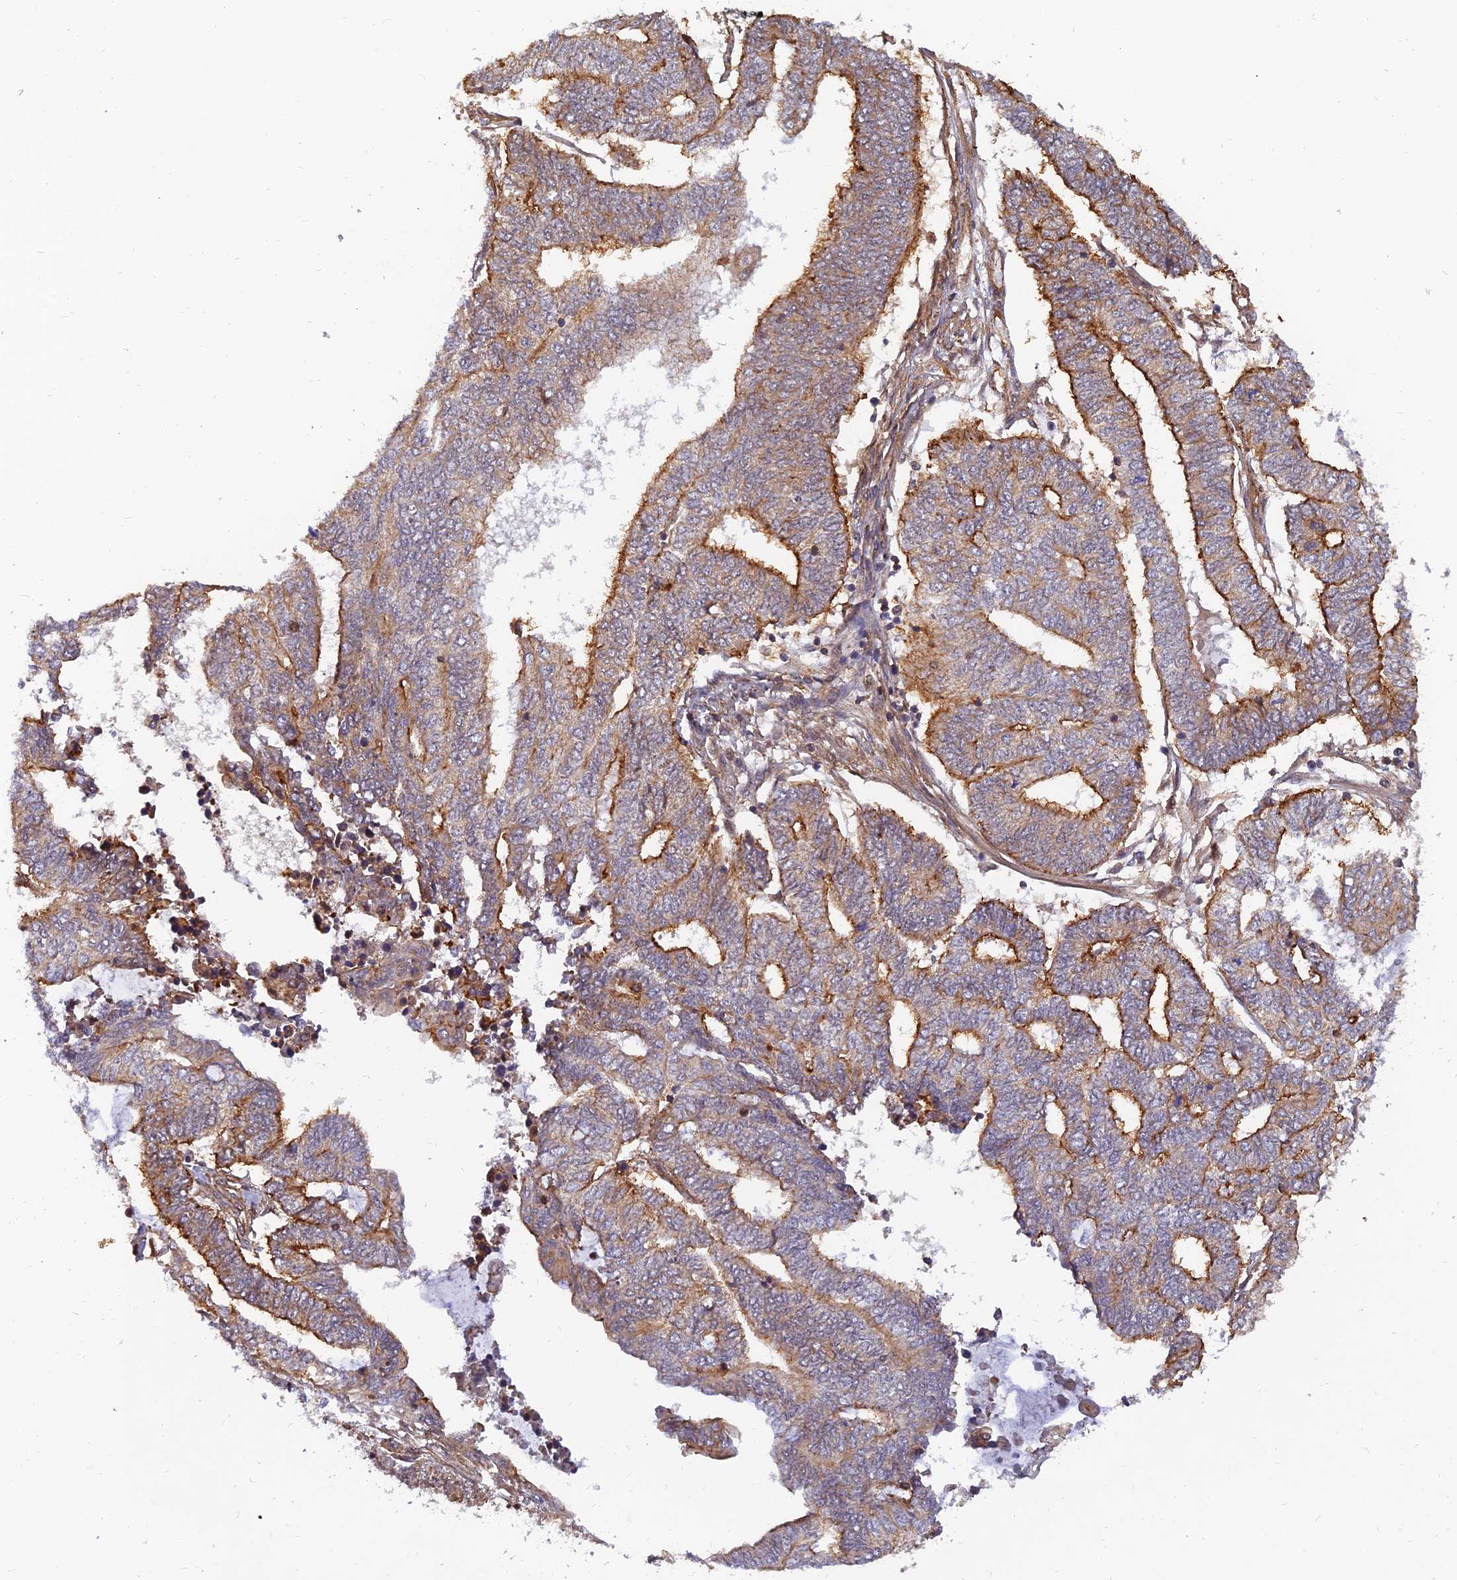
{"staining": {"intensity": "moderate", "quantity": "25%-75%", "location": "cytoplasmic/membranous"}, "tissue": "endometrial cancer", "cell_type": "Tumor cells", "image_type": "cancer", "snomed": [{"axis": "morphology", "description": "Adenocarcinoma, NOS"}, {"axis": "topography", "description": "Uterus"}, {"axis": "topography", "description": "Endometrium"}], "caption": "This is an image of immunohistochemistry staining of endometrial cancer (adenocarcinoma), which shows moderate staining in the cytoplasmic/membranous of tumor cells.", "gene": "WDR41", "patient": {"sex": "female", "age": 70}}